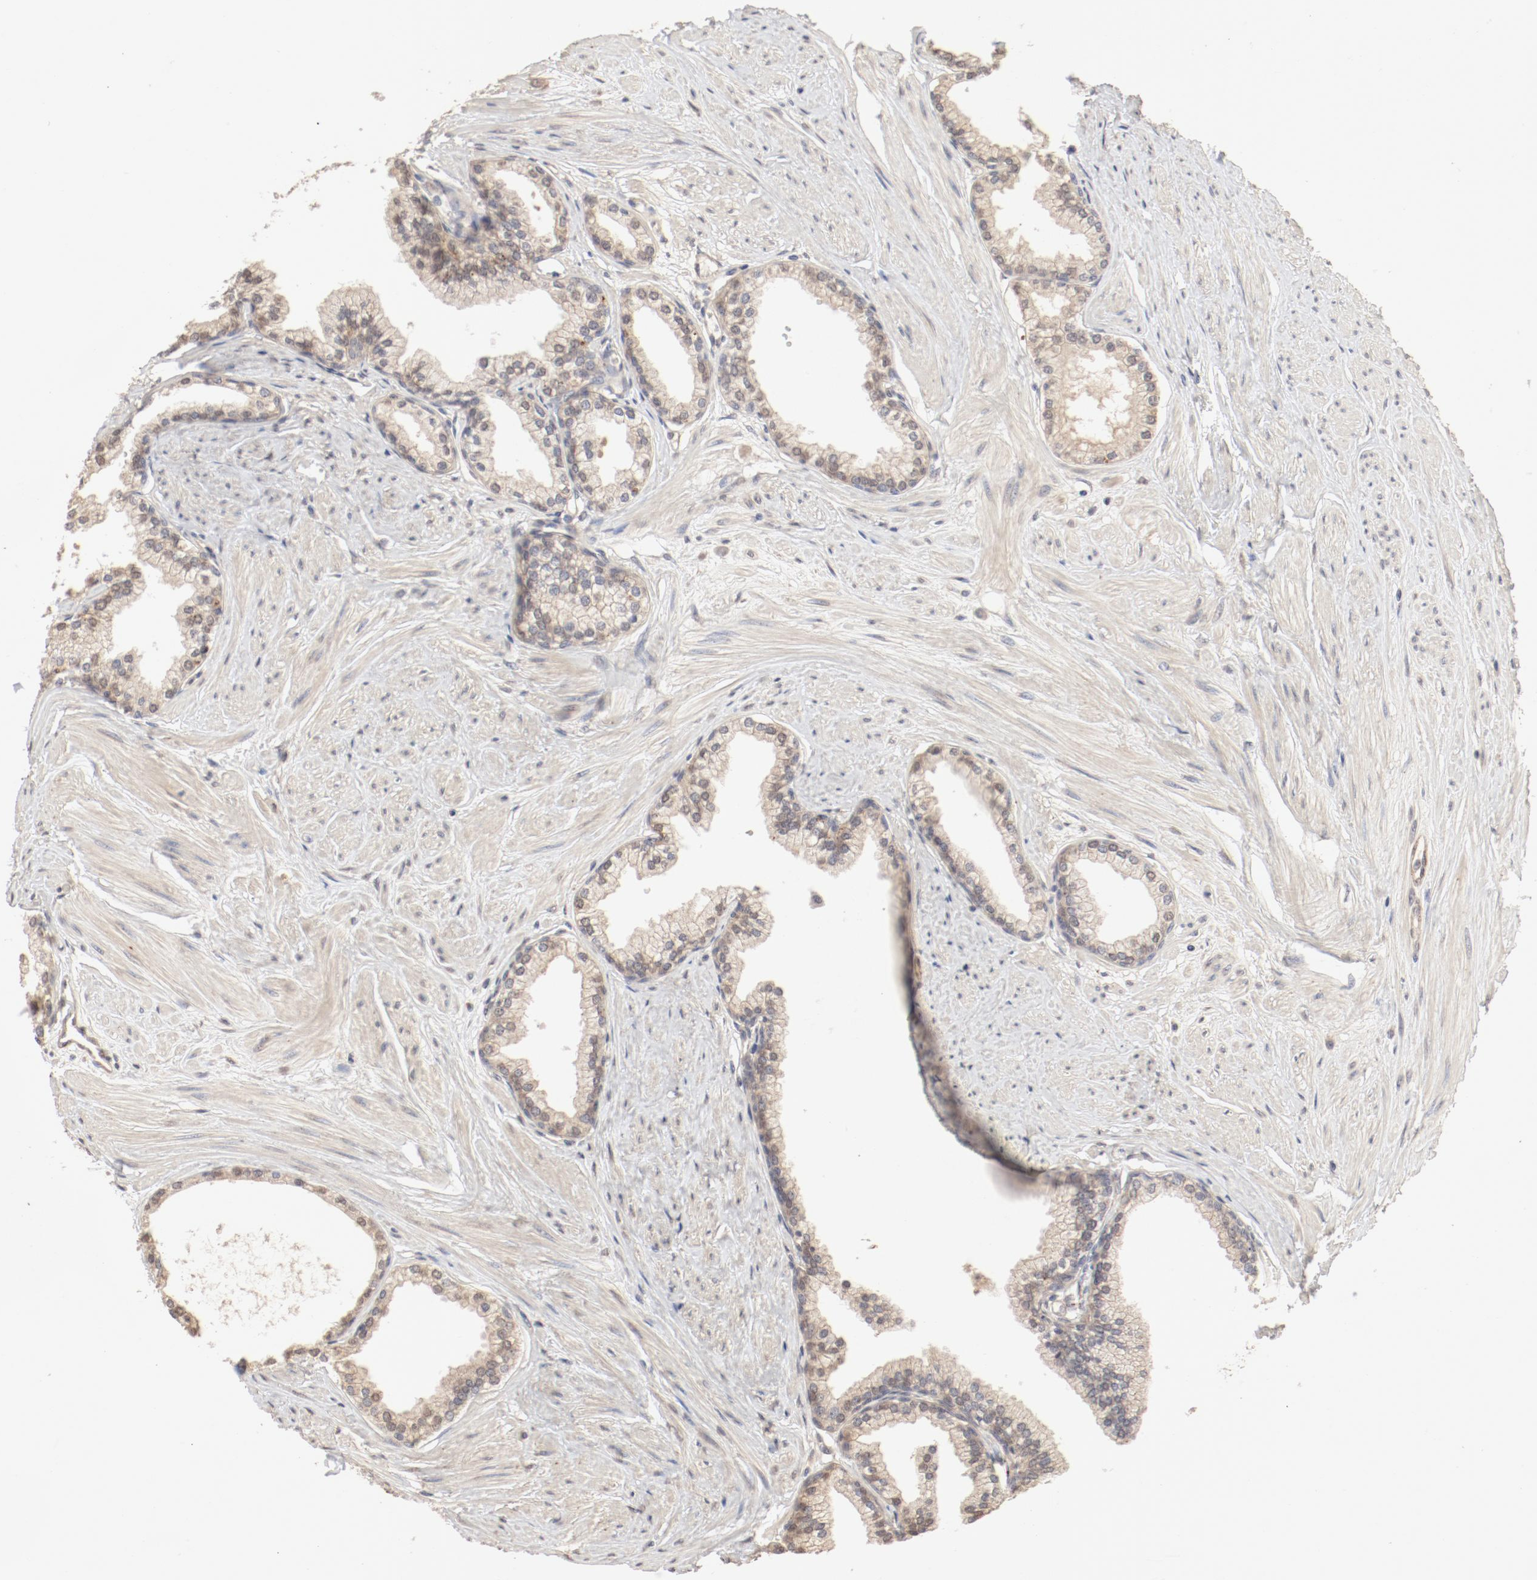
{"staining": {"intensity": "moderate", "quantity": ">75%", "location": "cytoplasmic/membranous,nuclear"}, "tissue": "prostate", "cell_type": "Glandular cells", "image_type": "normal", "snomed": [{"axis": "morphology", "description": "Normal tissue, NOS"}, {"axis": "topography", "description": "Prostate"}], "caption": "Protein analysis of unremarkable prostate displays moderate cytoplasmic/membranous,nuclear staining in approximately >75% of glandular cells. Immunohistochemistry (ihc) stains the protein in brown and the nuclei are stained blue.", "gene": "IL3RA", "patient": {"sex": "male", "age": 64}}